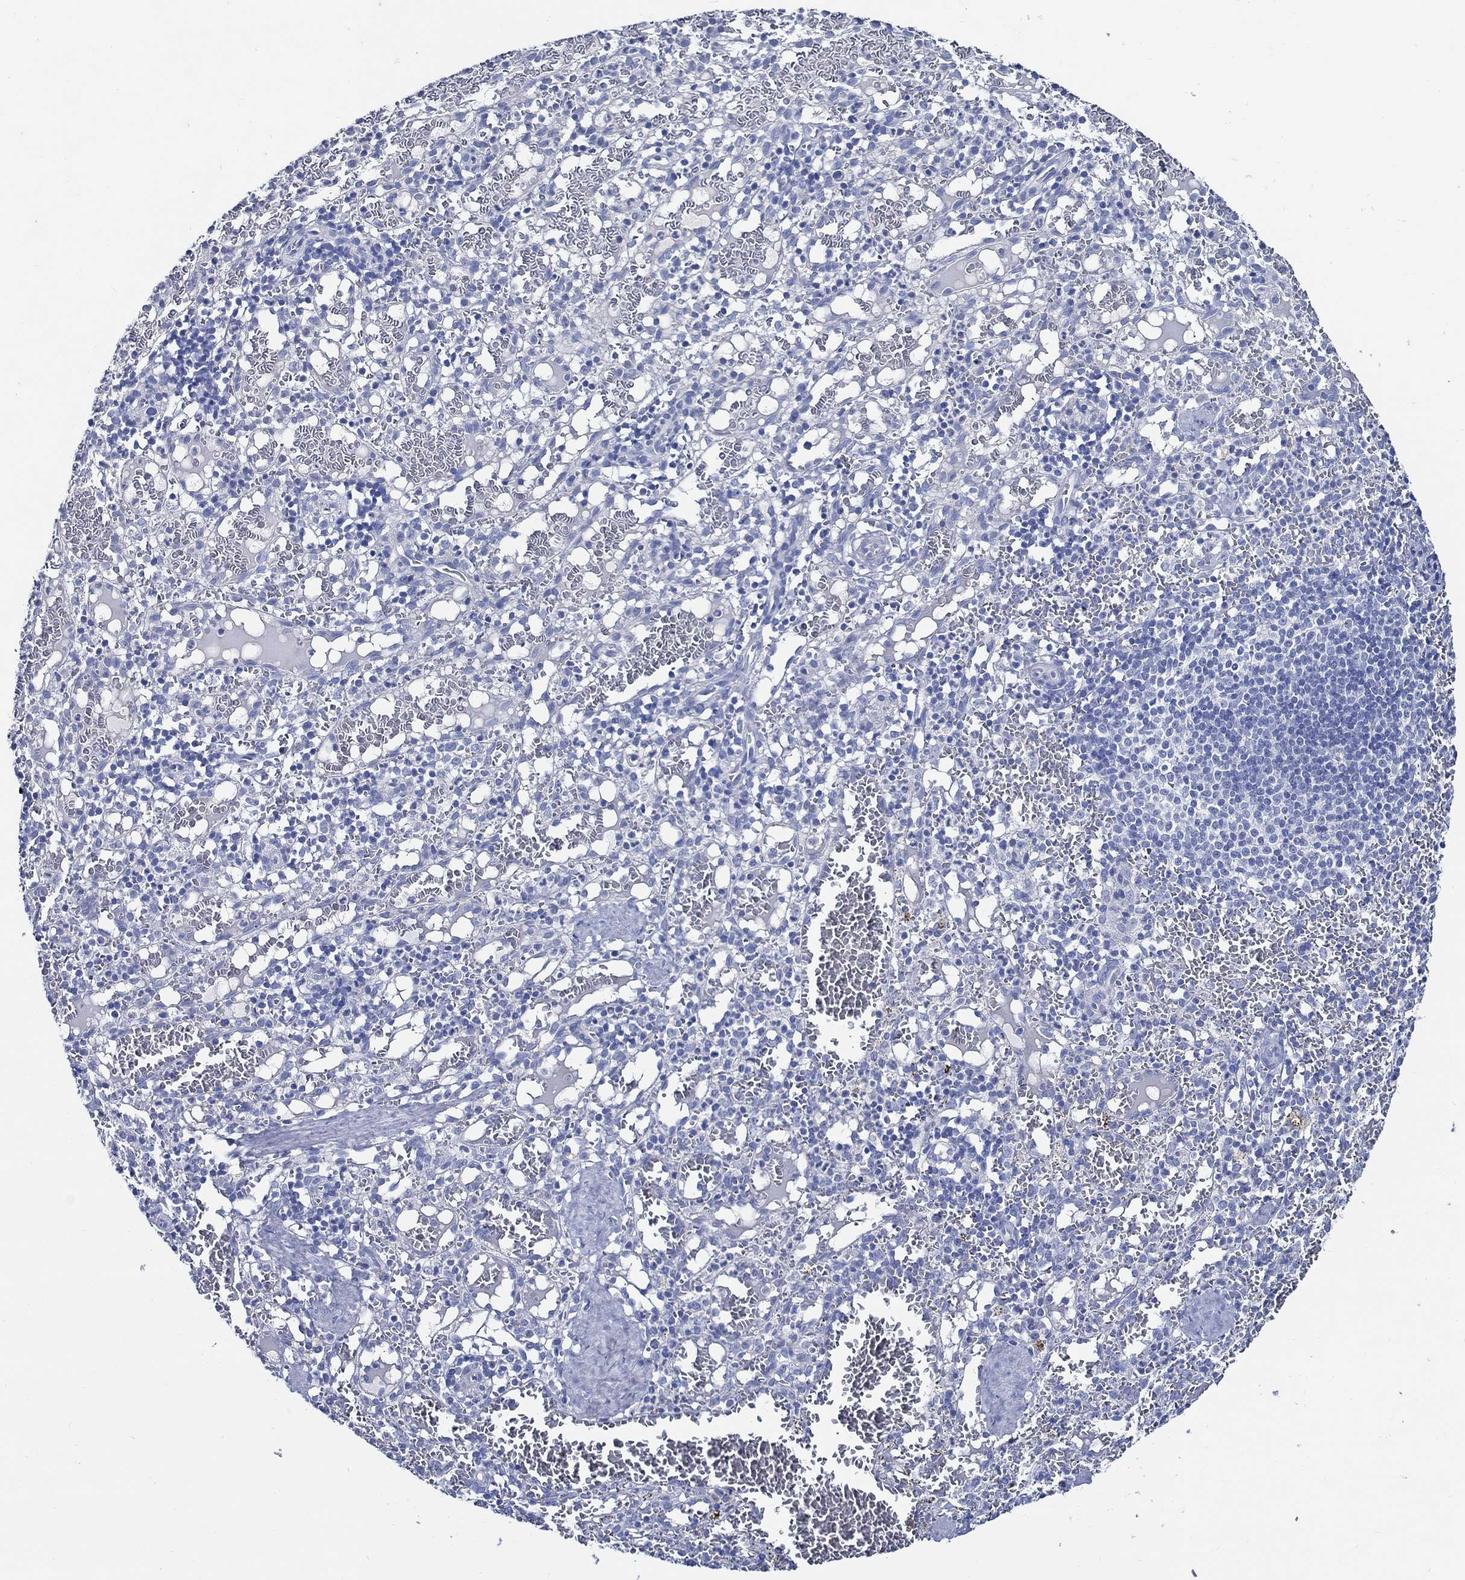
{"staining": {"intensity": "negative", "quantity": "none", "location": "none"}, "tissue": "spleen", "cell_type": "Cells in red pulp", "image_type": "normal", "snomed": [{"axis": "morphology", "description": "Normal tissue, NOS"}, {"axis": "topography", "description": "Spleen"}], "caption": "Unremarkable spleen was stained to show a protein in brown. There is no significant positivity in cells in red pulp. (Stains: DAB (3,3'-diaminobenzidine) immunohistochemistry (IHC) with hematoxylin counter stain, Microscopy: brightfield microscopy at high magnification).", "gene": "SKOR1", "patient": {"sex": "male", "age": 11}}